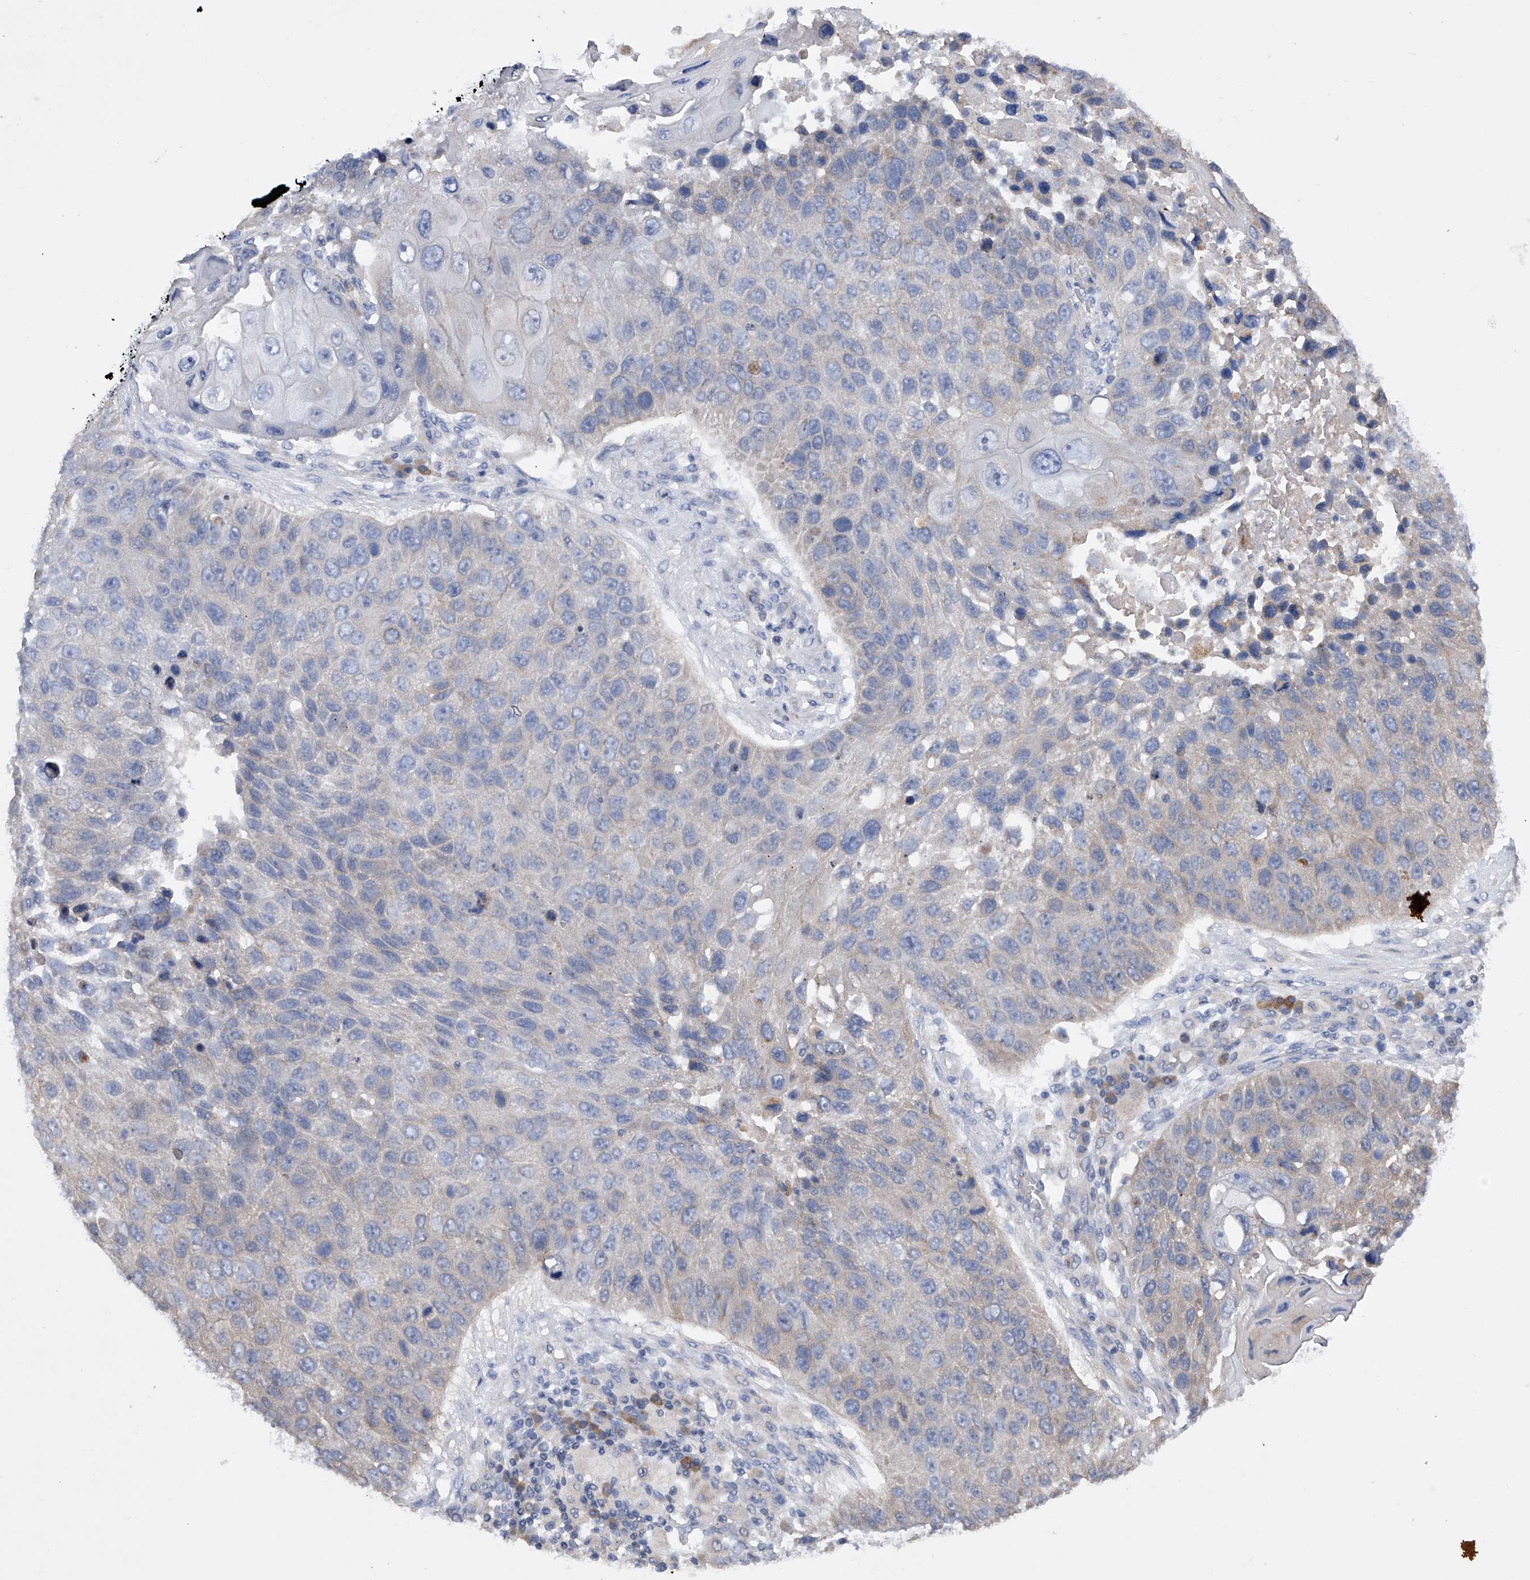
{"staining": {"intensity": "negative", "quantity": "none", "location": "none"}, "tissue": "lung cancer", "cell_type": "Tumor cells", "image_type": "cancer", "snomed": [{"axis": "morphology", "description": "Squamous cell carcinoma, NOS"}, {"axis": "topography", "description": "Lung"}], "caption": "IHC of human squamous cell carcinoma (lung) shows no expression in tumor cells.", "gene": "MLYCD", "patient": {"sex": "male", "age": 61}}